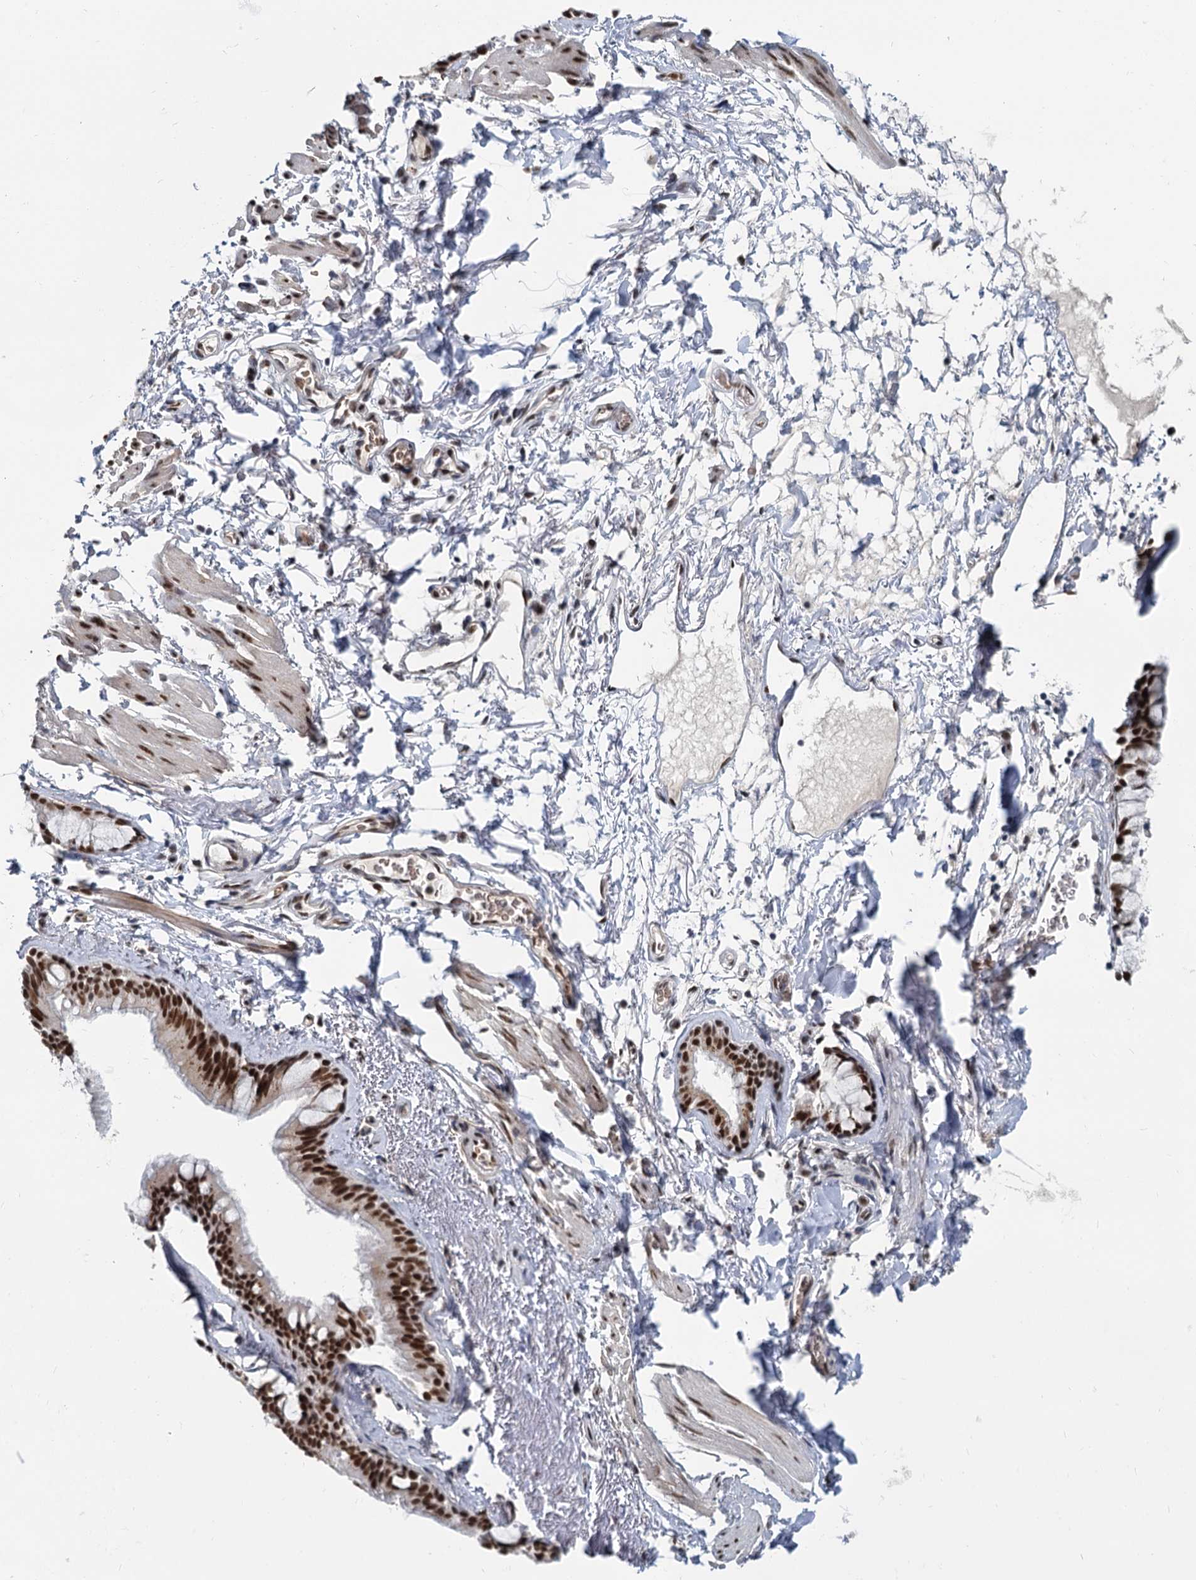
{"staining": {"intensity": "moderate", "quantity": ">75%", "location": "nuclear"}, "tissue": "adipose tissue", "cell_type": "Adipocytes", "image_type": "normal", "snomed": [{"axis": "morphology", "description": "Normal tissue, NOS"}, {"axis": "topography", "description": "Lymph node"}, {"axis": "topography", "description": "Bronchus"}], "caption": "Adipose tissue was stained to show a protein in brown. There is medium levels of moderate nuclear staining in about >75% of adipocytes. (brown staining indicates protein expression, while blue staining denotes nuclei).", "gene": "RPRD1A", "patient": {"sex": "male", "age": 63}}